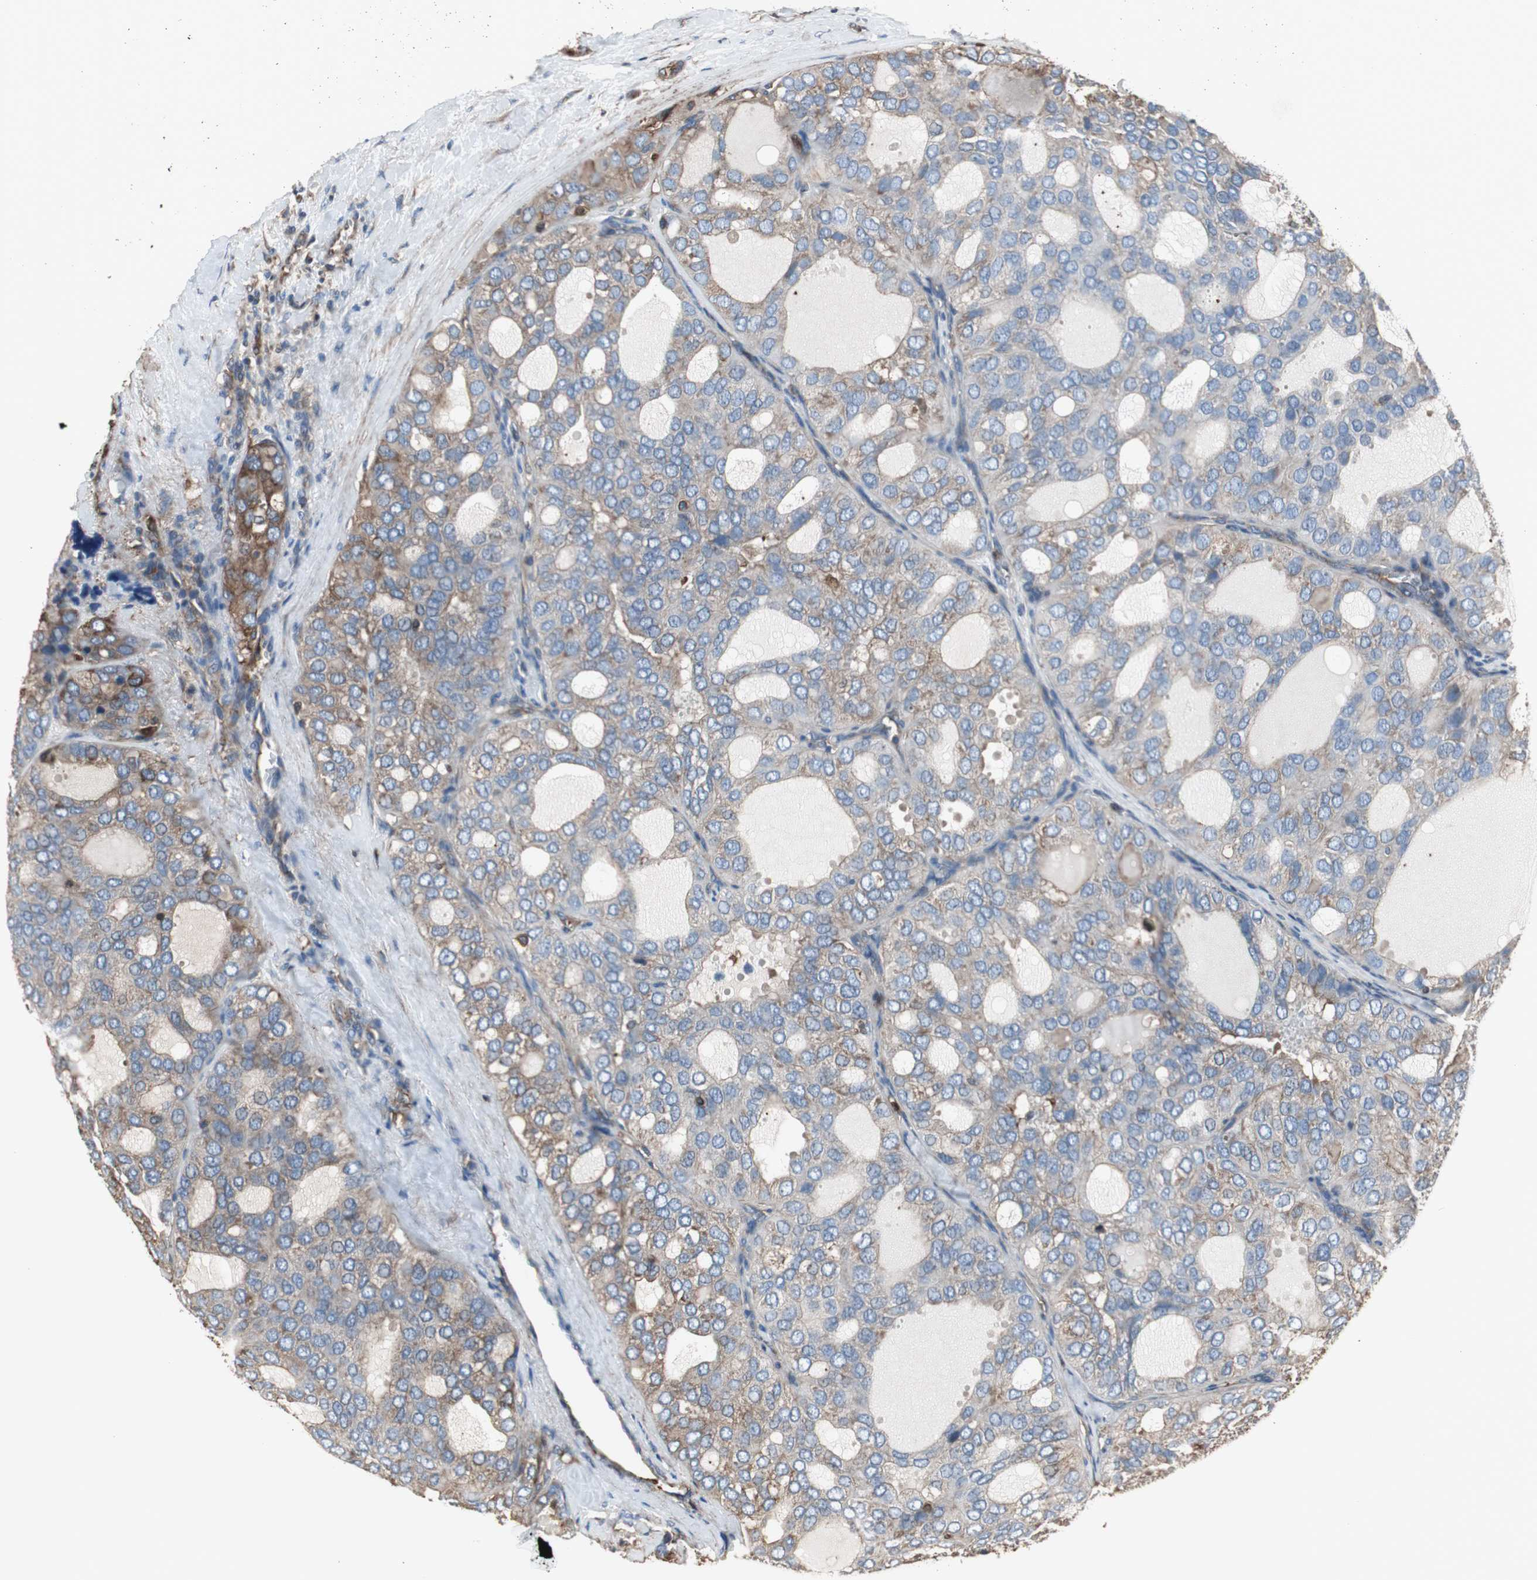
{"staining": {"intensity": "moderate", "quantity": ">75%", "location": "cytoplasmic/membranous"}, "tissue": "thyroid cancer", "cell_type": "Tumor cells", "image_type": "cancer", "snomed": [{"axis": "morphology", "description": "Follicular adenoma carcinoma, NOS"}, {"axis": "topography", "description": "Thyroid gland"}], "caption": "Tumor cells show medium levels of moderate cytoplasmic/membranous positivity in about >75% of cells in thyroid cancer. (DAB = brown stain, brightfield microscopy at high magnification).", "gene": "ACTN1", "patient": {"sex": "male", "age": 75}}